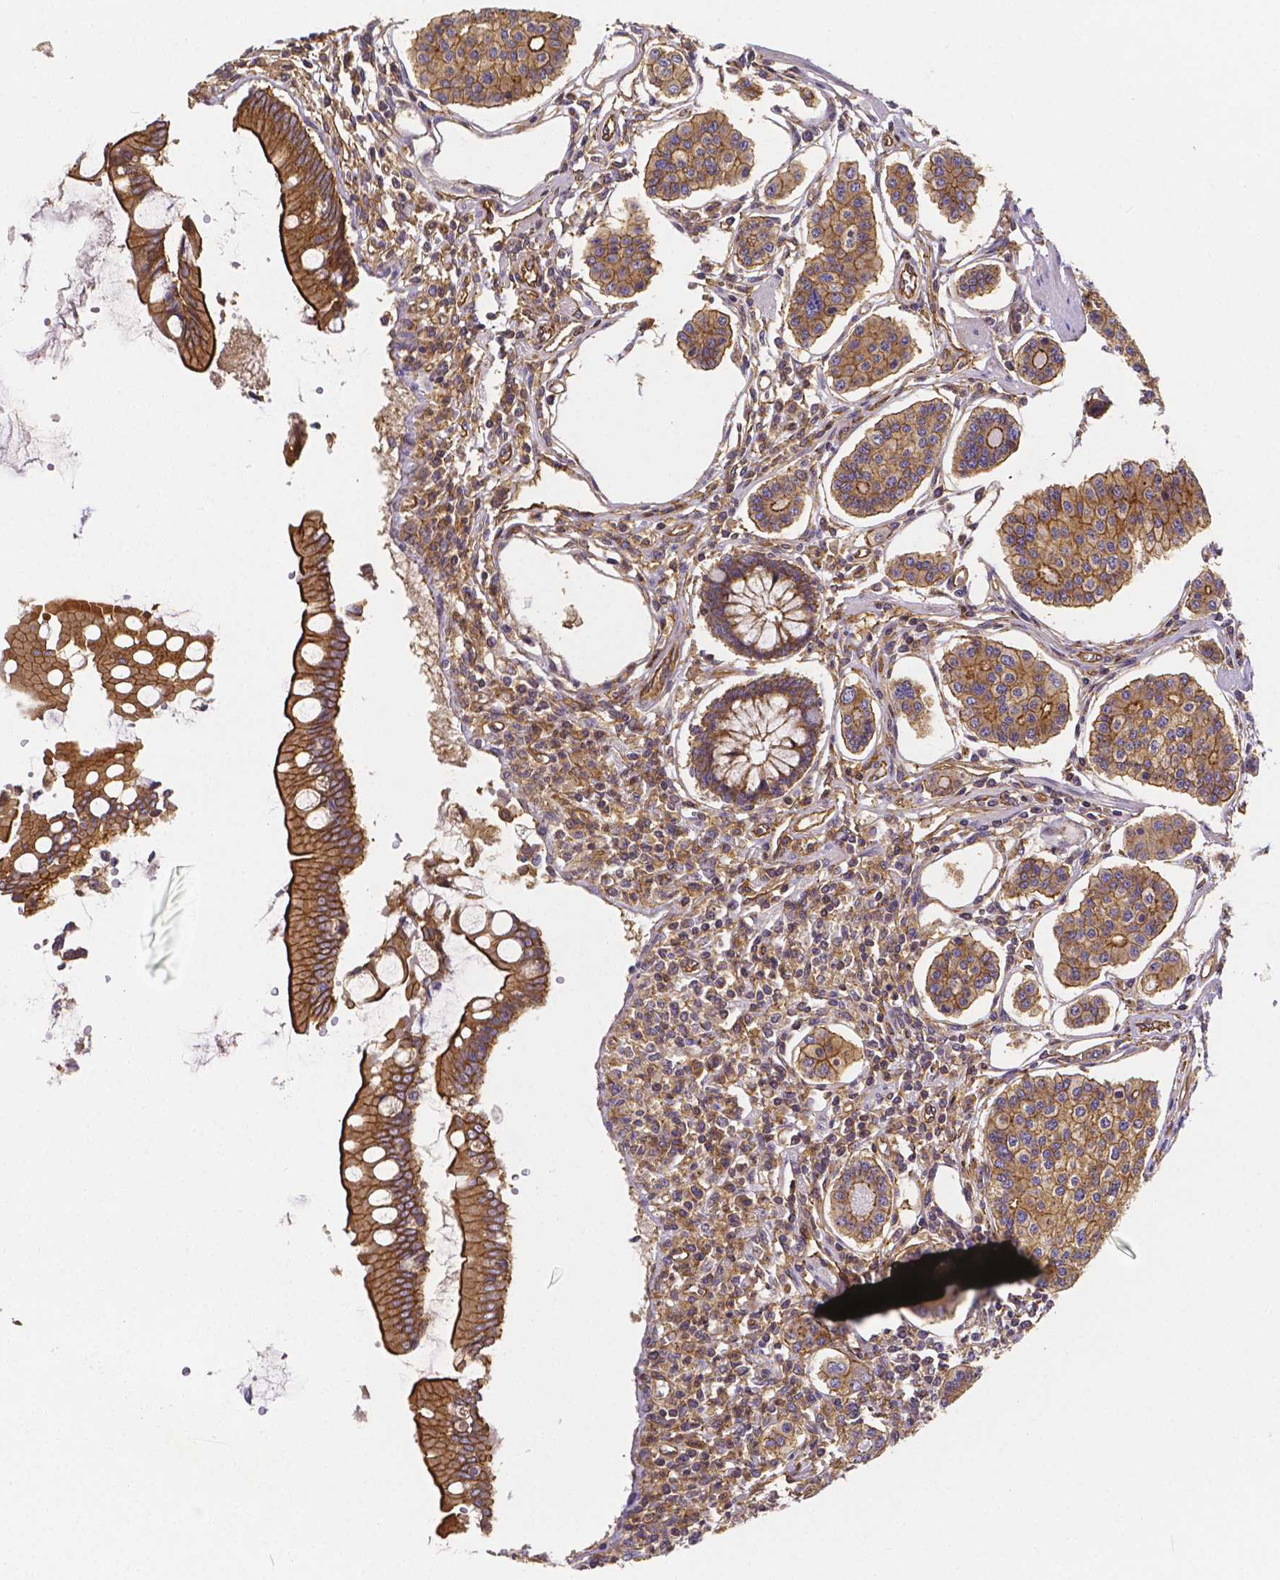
{"staining": {"intensity": "moderate", "quantity": ">75%", "location": "cytoplasmic/membranous"}, "tissue": "carcinoid", "cell_type": "Tumor cells", "image_type": "cancer", "snomed": [{"axis": "morphology", "description": "Carcinoid, malignant, NOS"}, {"axis": "topography", "description": "Small intestine"}], "caption": "Moderate cytoplasmic/membranous protein expression is appreciated in approximately >75% of tumor cells in carcinoid. (DAB IHC with brightfield microscopy, high magnification).", "gene": "CLINT1", "patient": {"sex": "female", "age": 65}}